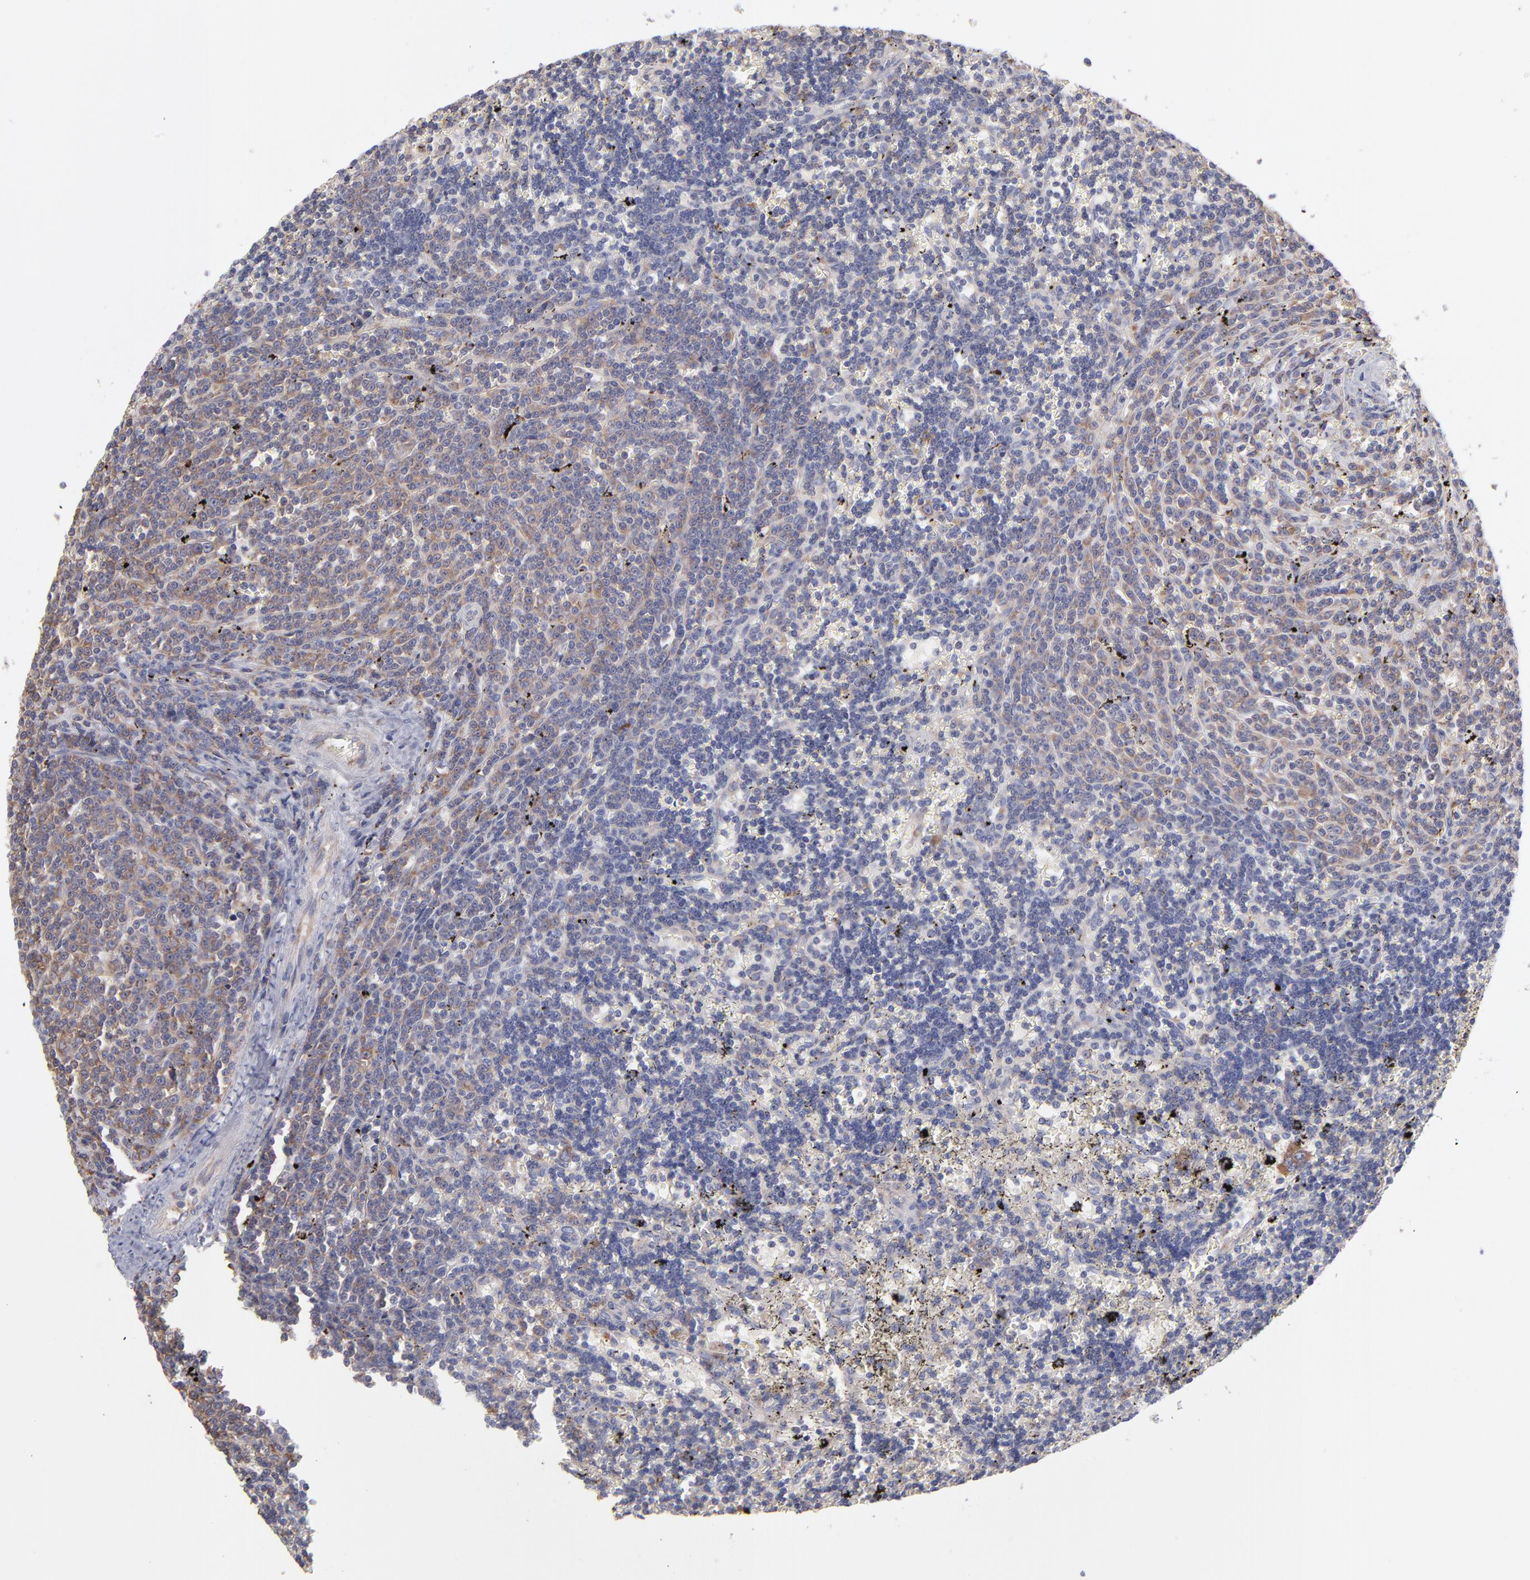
{"staining": {"intensity": "weak", "quantity": "<25%", "location": "cytoplasmic/membranous"}, "tissue": "lymphoma", "cell_type": "Tumor cells", "image_type": "cancer", "snomed": [{"axis": "morphology", "description": "Malignant lymphoma, non-Hodgkin's type, Low grade"}, {"axis": "topography", "description": "Spleen"}], "caption": "Immunohistochemistry (IHC) of lymphoma demonstrates no positivity in tumor cells.", "gene": "RPLP0", "patient": {"sex": "male", "age": 60}}